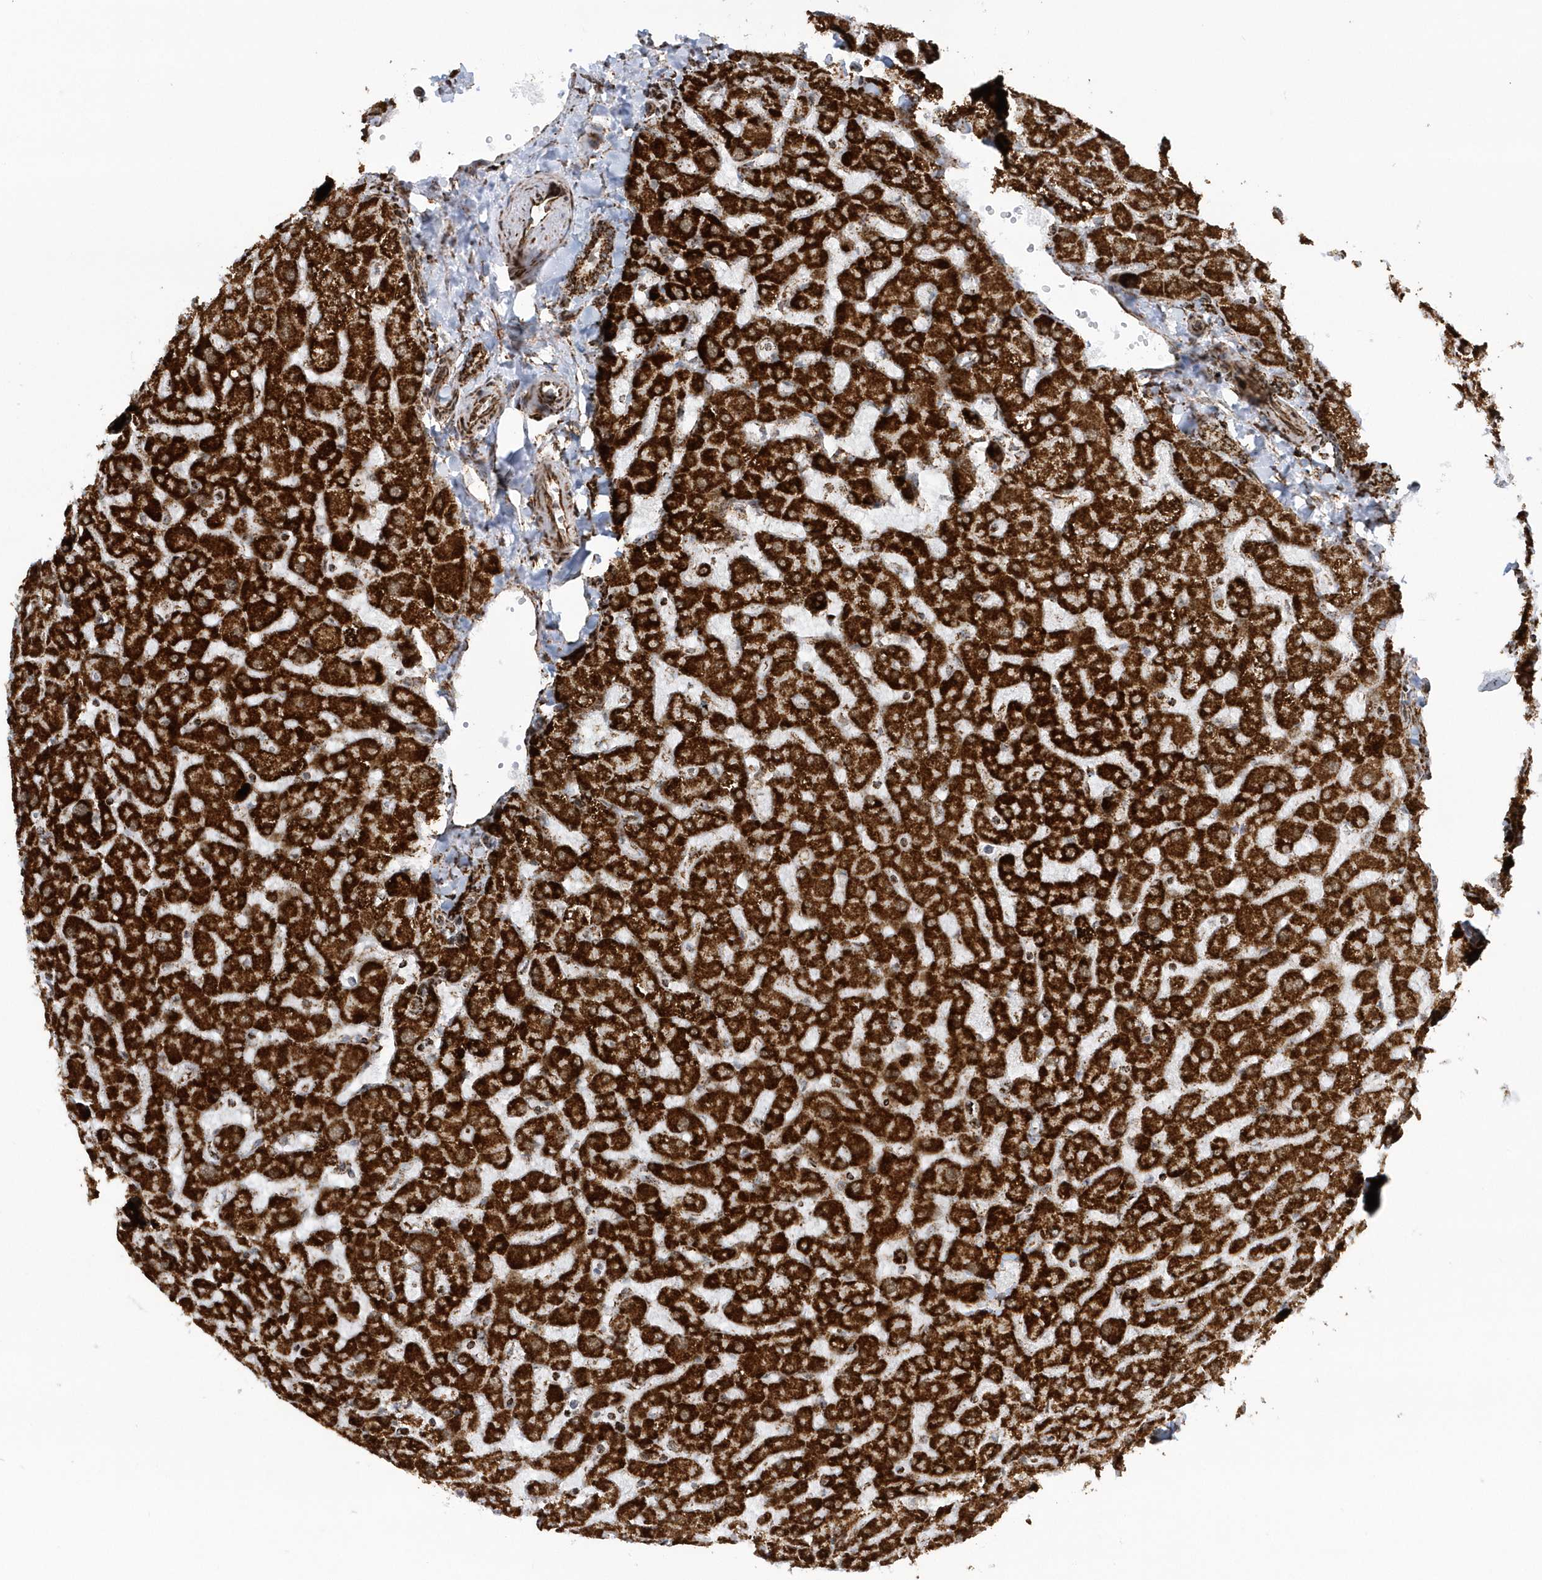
{"staining": {"intensity": "strong", "quantity": ">75%", "location": "cytoplasmic/membranous"}, "tissue": "liver", "cell_type": "Cholangiocytes", "image_type": "normal", "snomed": [{"axis": "morphology", "description": "Normal tissue, NOS"}, {"axis": "topography", "description": "Liver"}], "caption": "An immunohistochemistry photomicrograph of unremarkable tissue is shown. Protein staining in brown highlights strong cytoplasmic/membranous positivity in liver within cholangiocytes. (IHC, brightfield microscopy, high magnification).", "gene": "CRY2", "patient": {"sex": "female", "age": 63}}